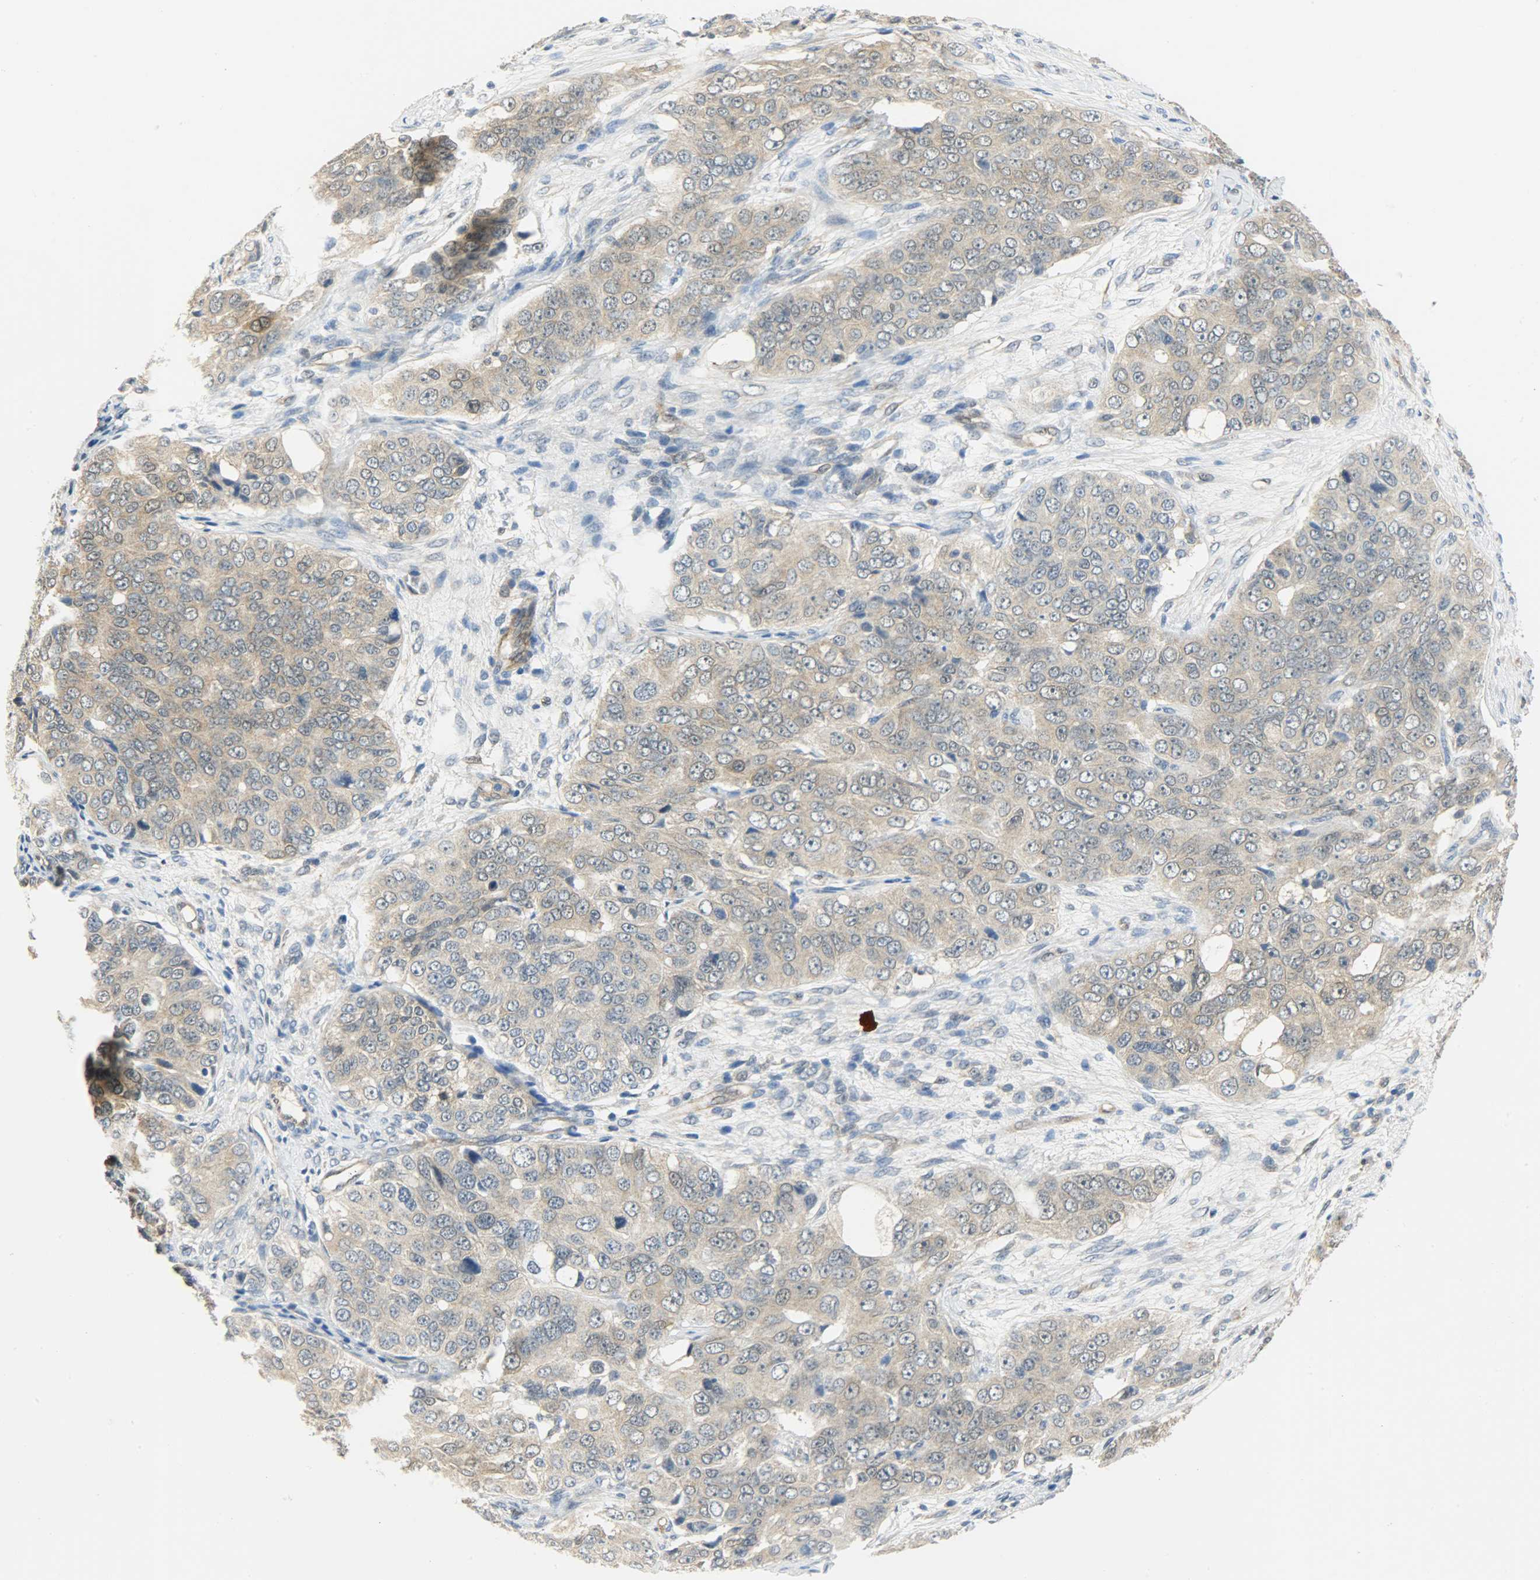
{"staining": {"intensity": "weak", "quantity": ">75%", "location": "cytoplasmic/membranous,nuclear"}, "tissue": "ovarian cancer", "cell_type": "Tumor cells", "image_type": "cancer", "snomed": [{"axis": "morphology", "description": "Carcinoma, endometroid"}, {"axis": "topography", "description": "Ovary"}], "caption": "Immunohistochemical staining of ovarian cancer shows weak cytoplasmic/membranous and nuclear protein expression in about >75% of tumor cells.", "gene": "FKBP1A", "patient": {"sex": "female", "age": 51}}